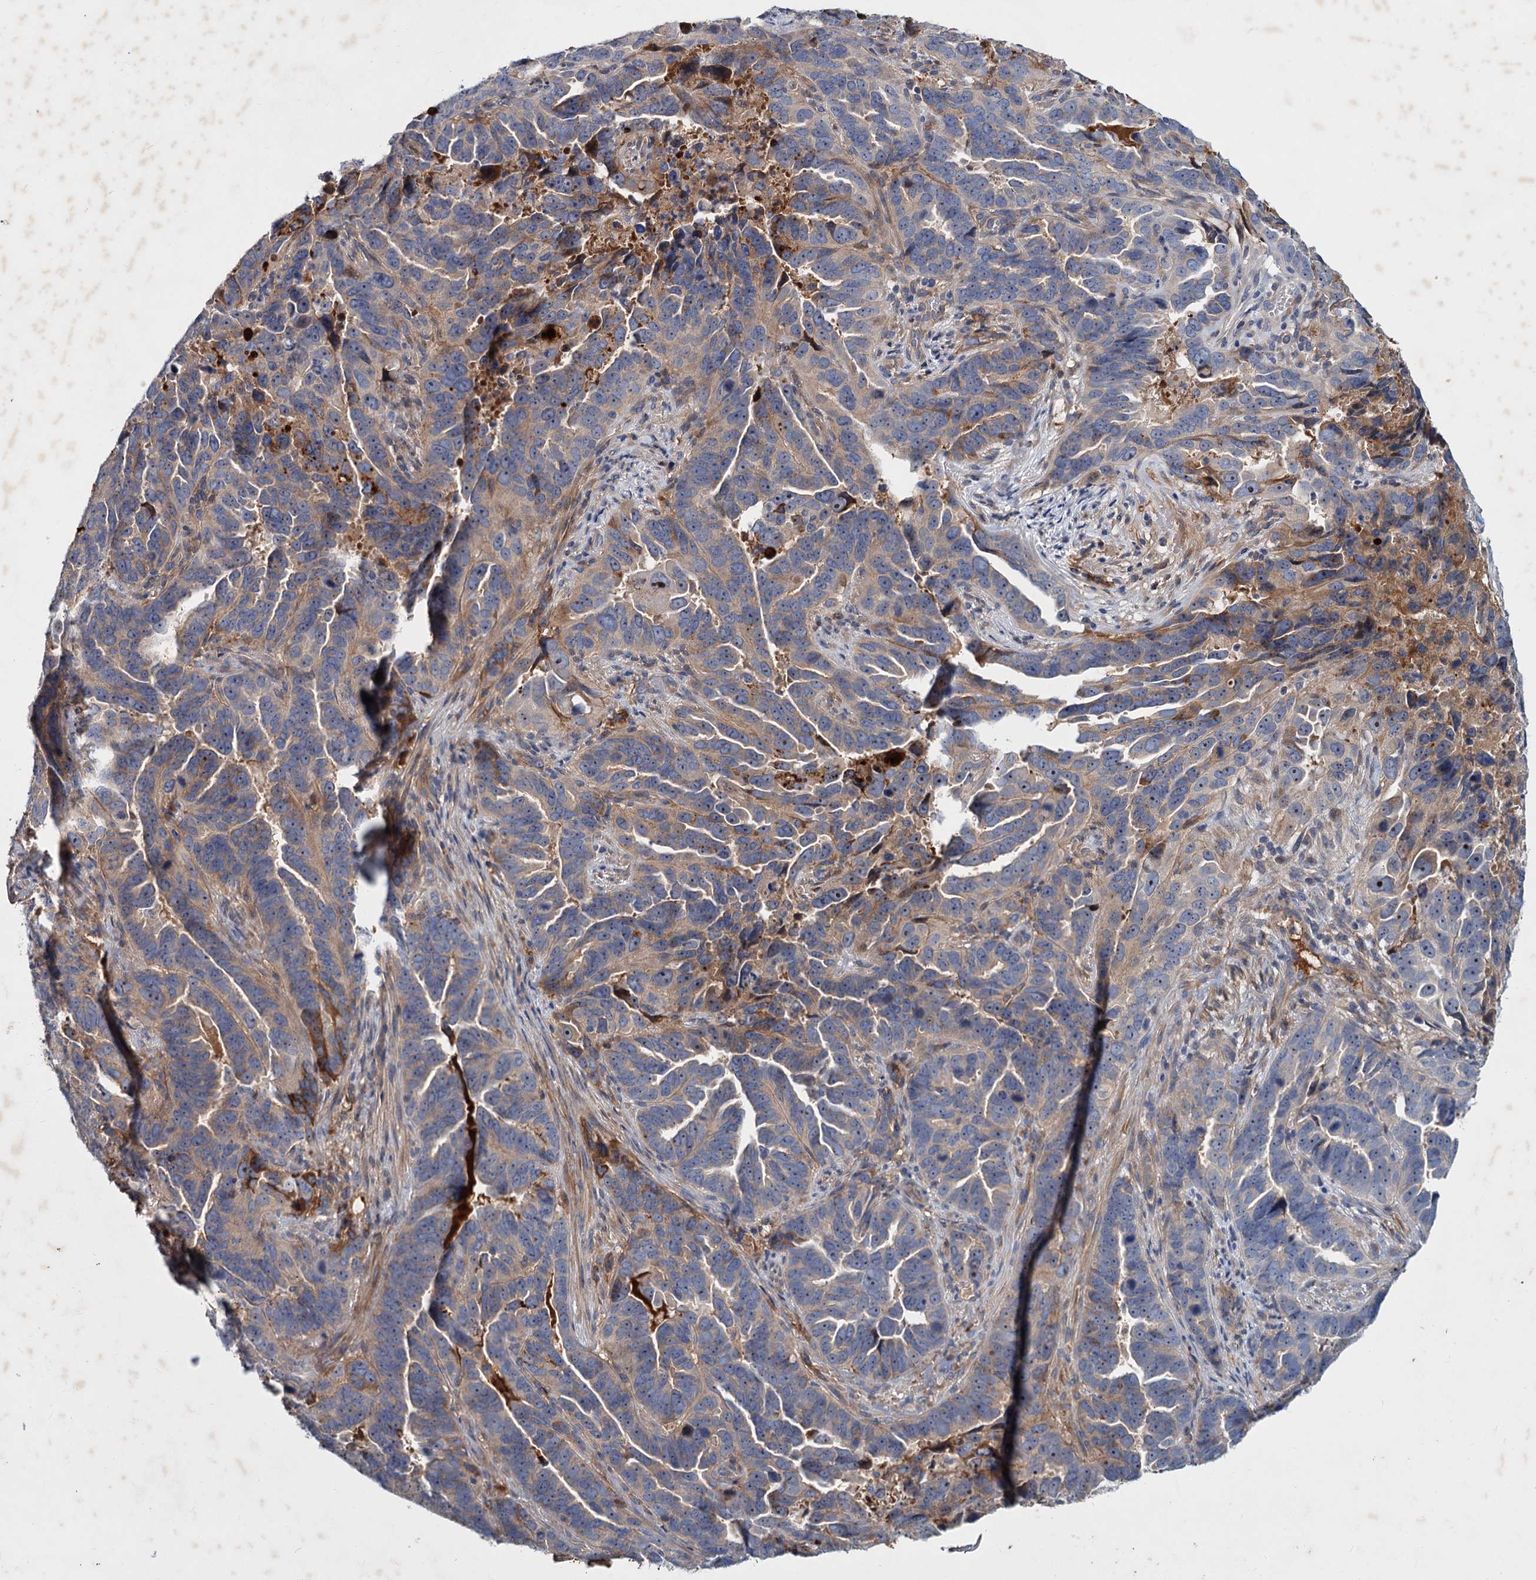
{"staining": {"intensity": "moderate", "quantity": "<25%", "location": "cytoplasmic/membranous"}, "tissue": "endometrial cancer", "cell_type": "Tumor cells", "image_type": "cancer", "snomed": [{"axis": "morphology", "description": "Adenocarcinoma, NOS"}, {"axis": "topography", "description": "Endometrium"}], "caption": "Protein analysis of endometrial cancer tissue demonstrates moderate cytoplasmic/membranous positivity in about <25% of tumor cells.", "gene": "CHRD", "patient": {"sex": "female", "age": 65}}